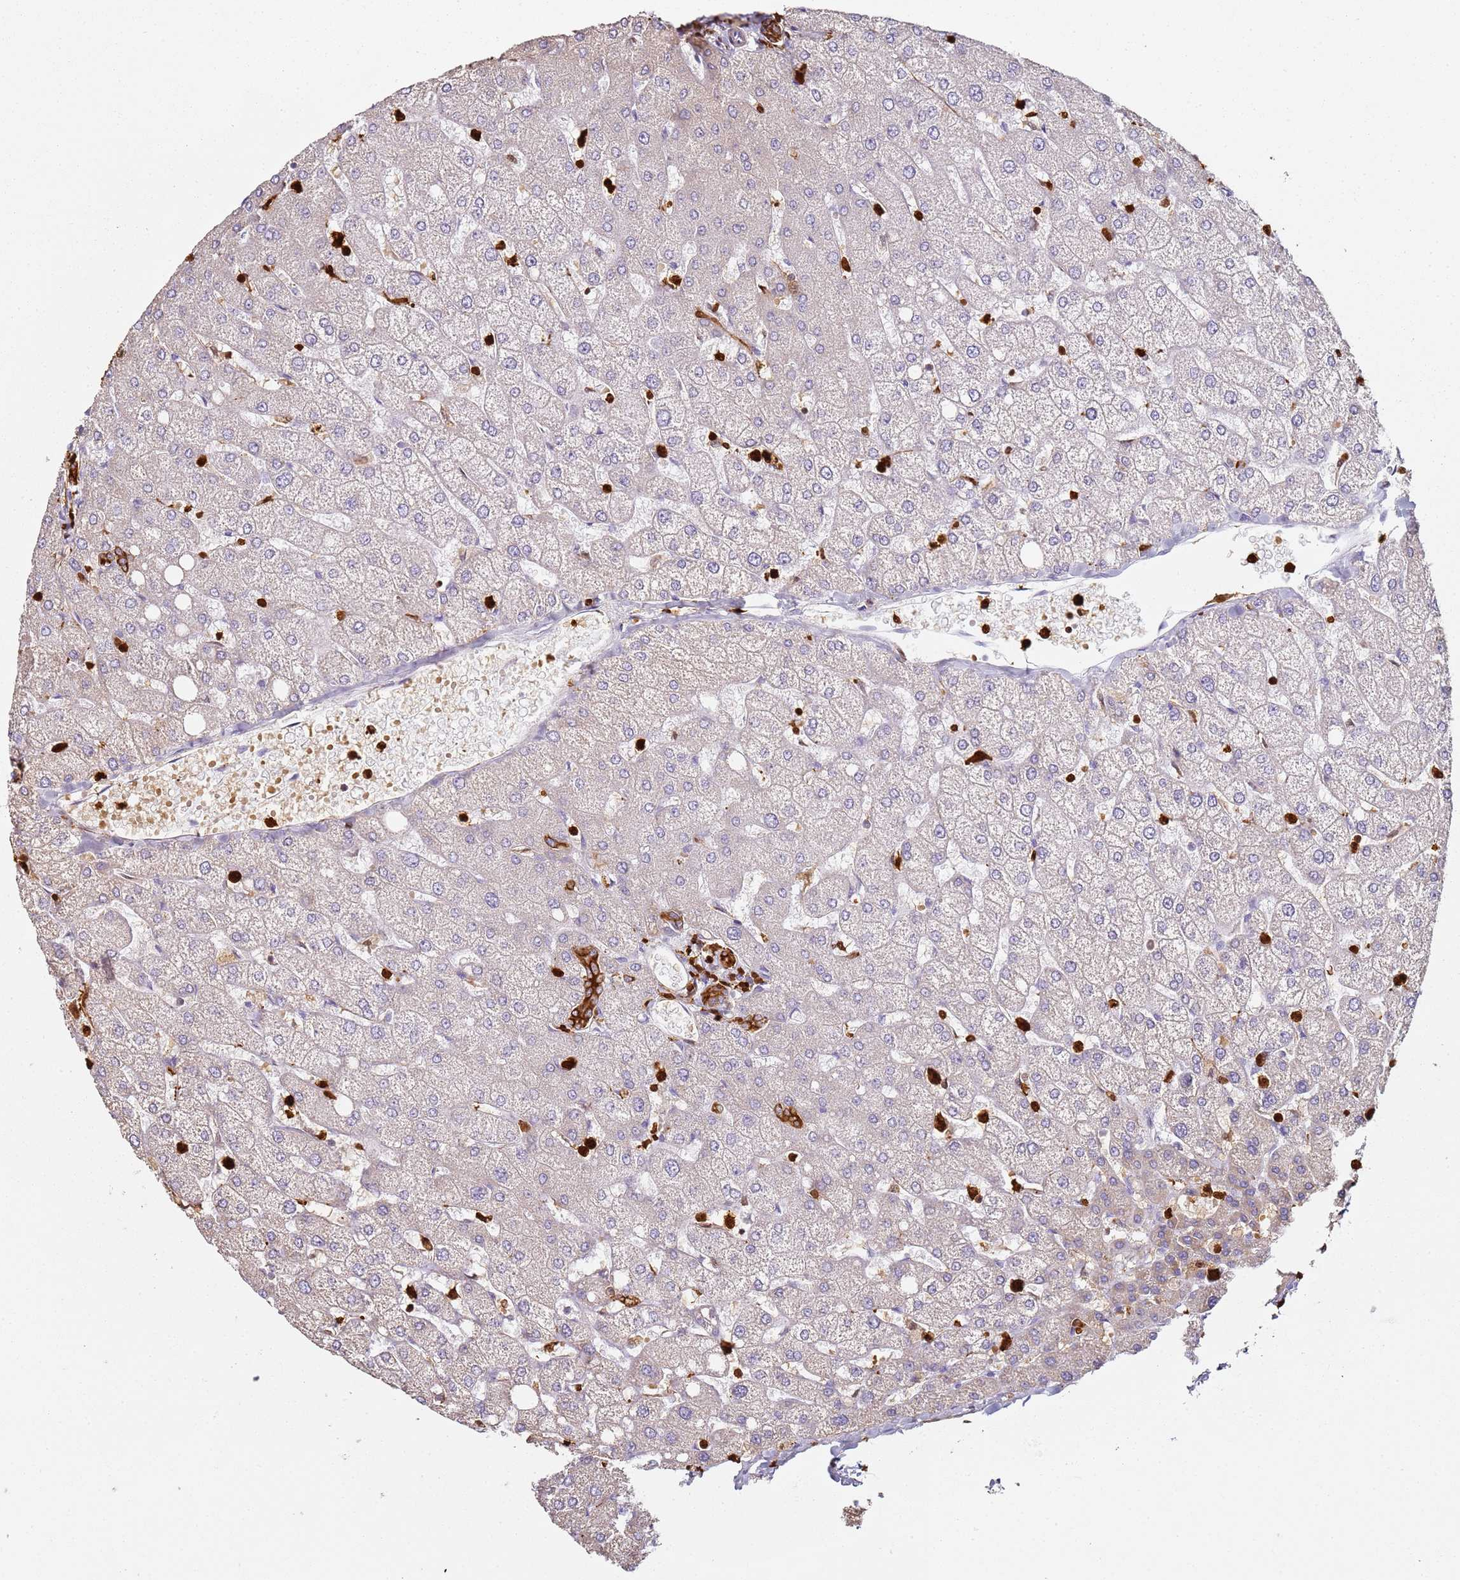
{"staining": {"intensity": "strong", "quantity": ">75%", "location": "cytoplasmic/membranous"}, "tissue": "liver", "cell_type": "Cholangiocytes", "image_type": "normal", "snomed": [{"axis": "morphology", "description": "Normal tissue, NOS"}, {"axis": "topography", "description": "Liver"}], "caption": "Unremarkable liver demonstrates strong cytoplasmic/membranous expression in approximately >75% of cholangiocytes (Stains: DAB (3,3'-diaminobenzidine) in brown, nuclei in blue, Microscopy: brightfield microscopy at high magnification)..", "gene": "S100A4", "patient": {"sex": "female", "age": 54}}